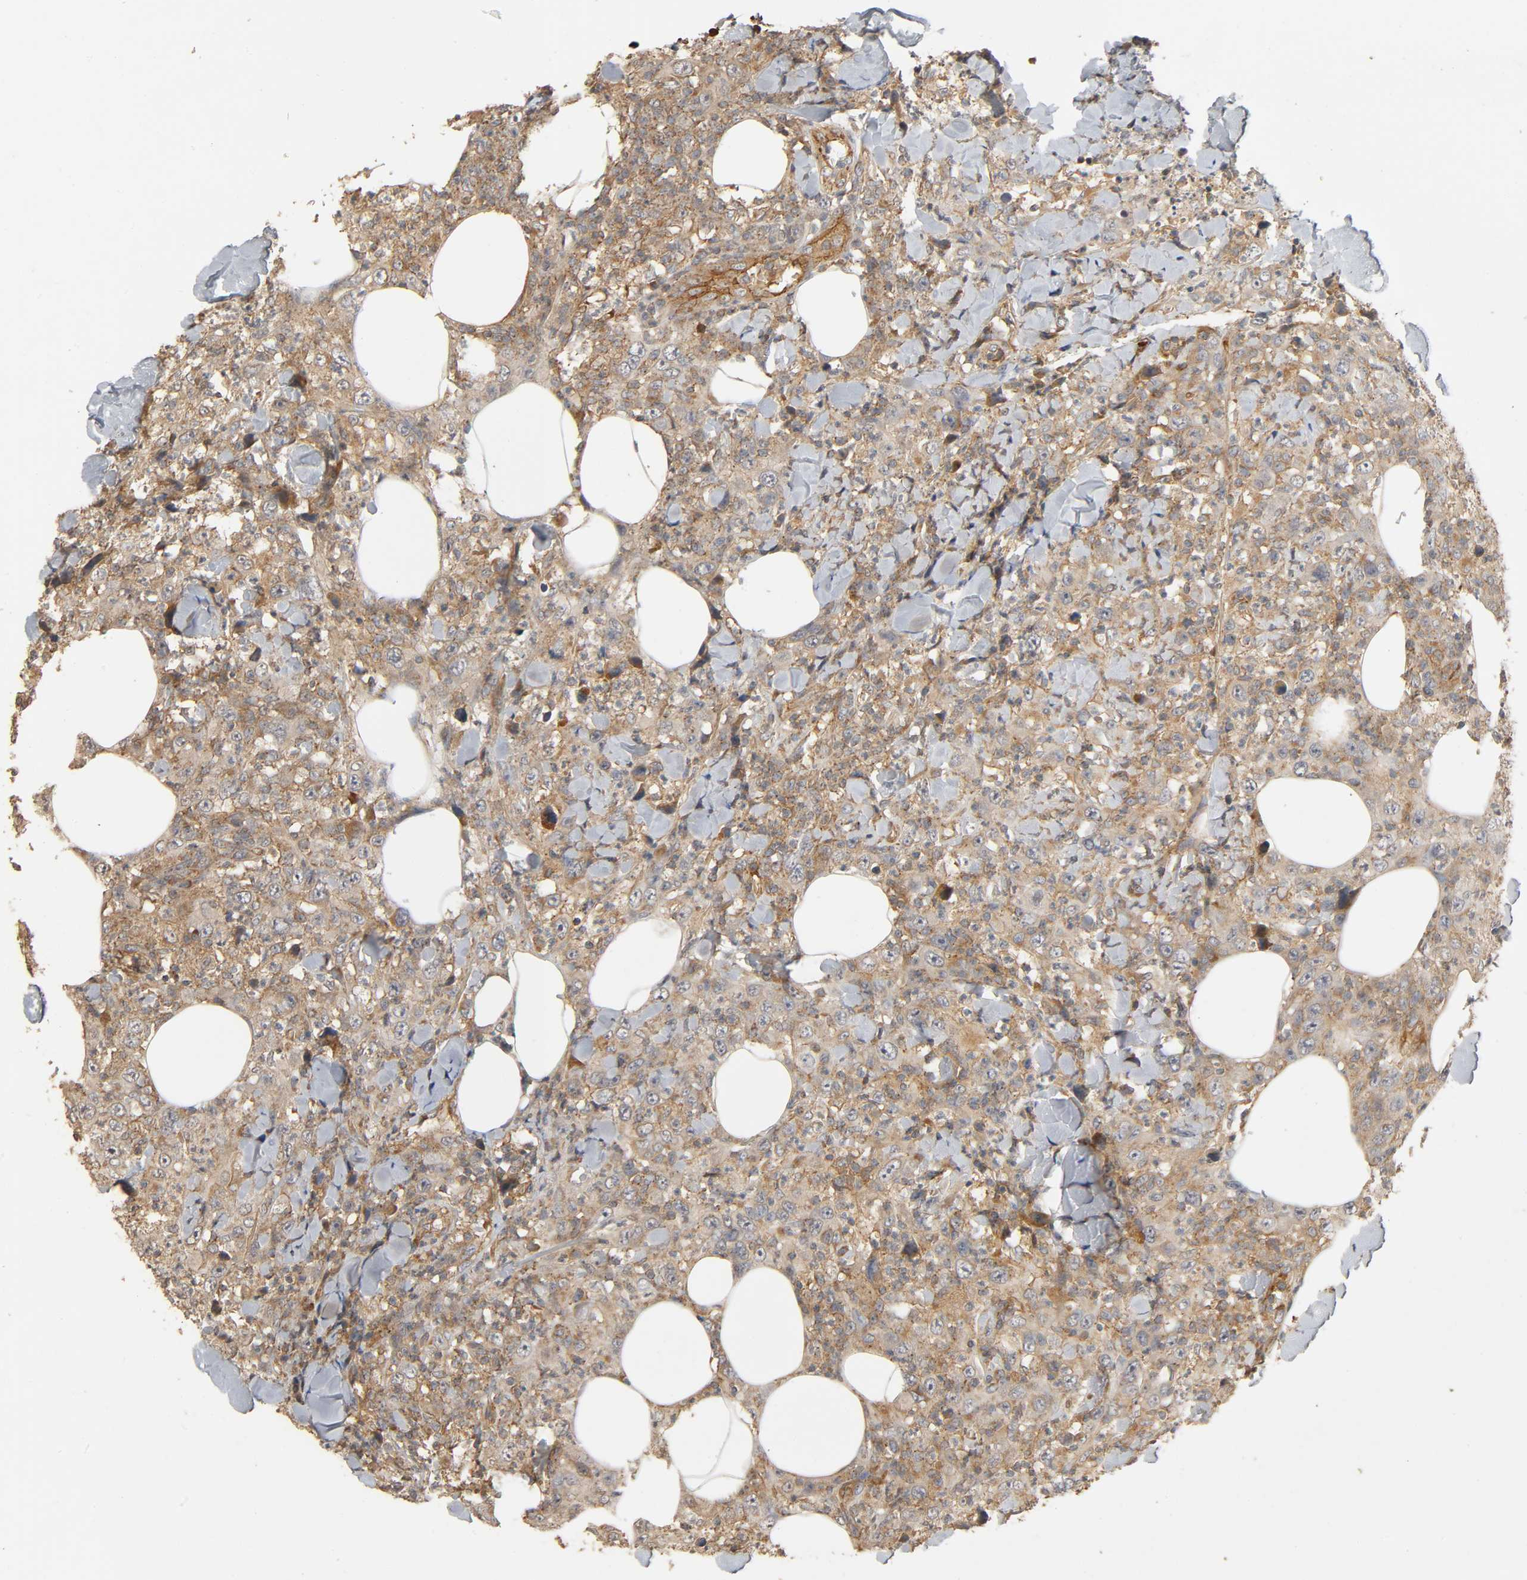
{"staining": {"intensity": "moderate", "quantity": "25%-75%", "location": "cytoplasmic/membranous"}, "tissue": "thyroid cancer", "cell_type": "Tumor cells", "image_type": "cancer", "snomed": [{"axis": "morphology", "description": "Carcinoma, NOS"}, {"axis": "topography", "description": "Thyroid gland"}], "caption": "IHC photomicrograph of neoplastic tissue: human thyroid carcinoma stained using immunohistochemistry (IHC) displays medium levels of moderate protein expression localized specifically in the cytoplasmic/membranous of tumor cells, appearing as a cytoplasmic/membranous brown color.", "gene": "SGSM1", "patient": {"sex": "female", "age": 77}}